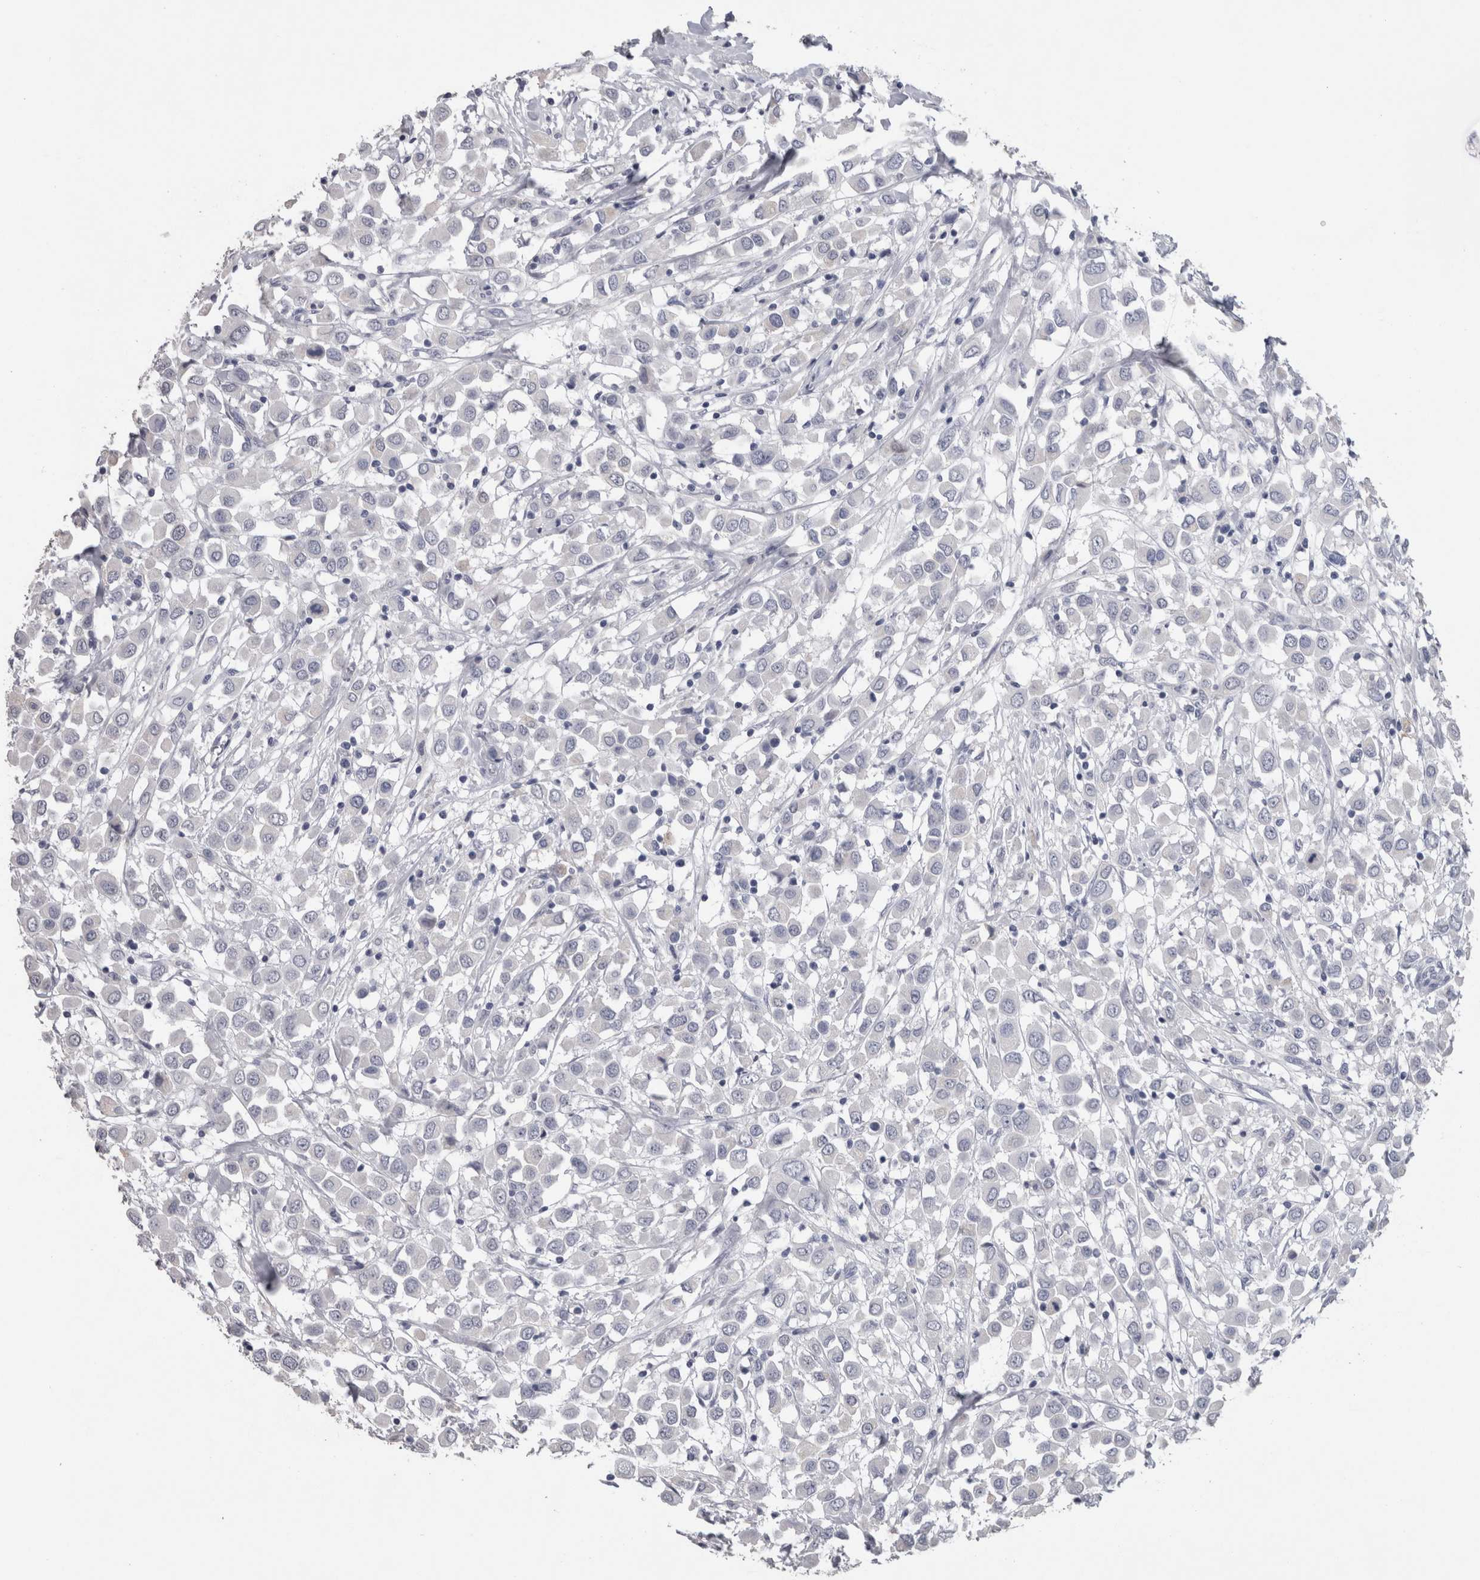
{"staining": {"intensity": "negative", "quantity": "none", "location": "none"}, "tissue": "breast cancer", "cell_type": "Tumor cells", "image_type": "cancer", "snomed": [{"axis": "morphology", "description": "Duct carcinoma"}, {"axis": "topography", "description": "Breast"}], "caption": "Immunohistochemistry (IHC) of human breast invasive ductal carcinoma displays no positivity in tumor cells.", "gene": "CA8", "patient": {"sex": "female", "age": 61}}